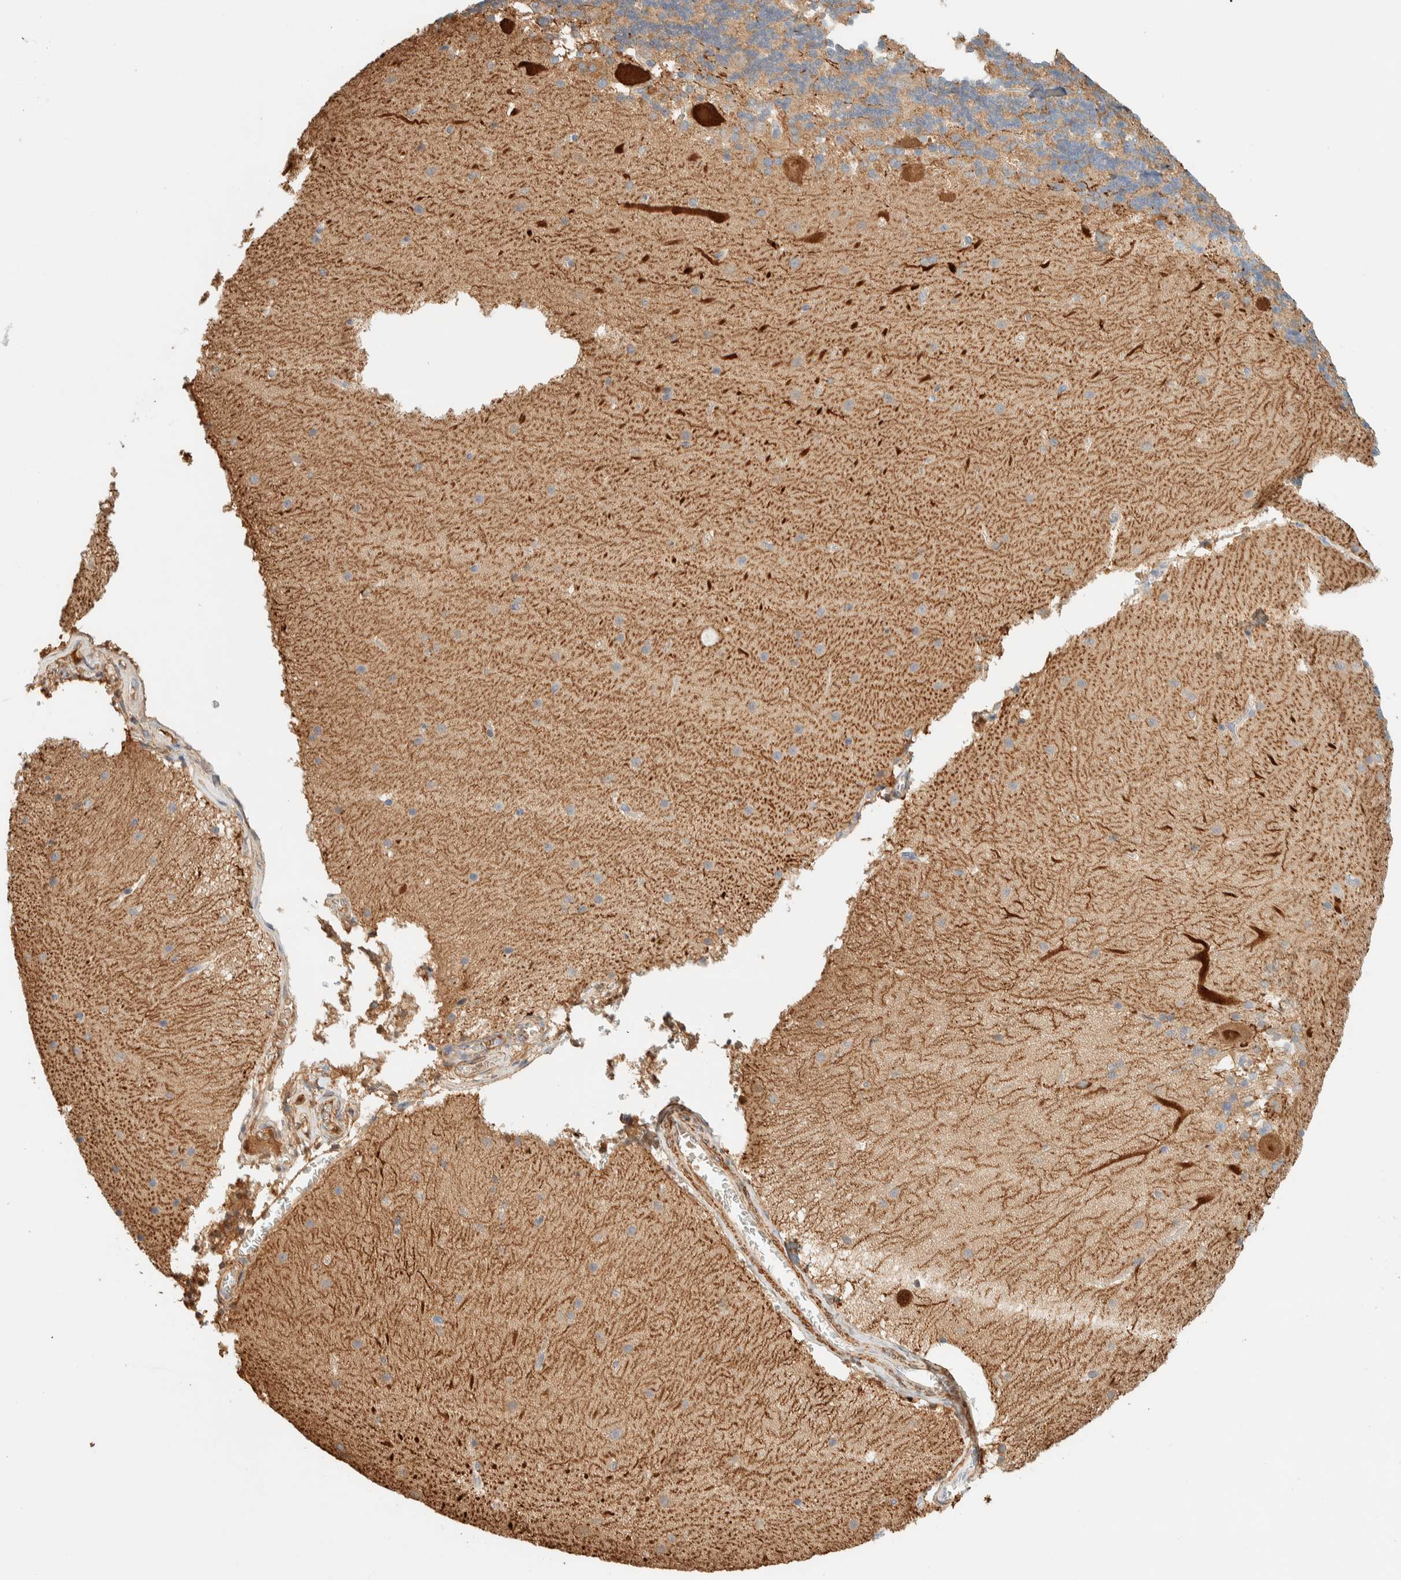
{"staining": {"intensity": "weak", "quantity": ">75%", "location": "cytoplasmic/membranous"}, "tissue": "cerebellum", "cell_type": "Cells in granular layer", "image_type": "normal", "snomed": [{"axis": "morphology", "description": "Normal tissue, NOS"}, {"axis": "topography", "description": "Cerebellum"}], "caption": "Weak cytoplasmic/membranous protein expression is seen in about >75% of cells in granular layer in cerebellum.", "gene": "AFMID", "patient": {"sex": "female", "age": 19}}